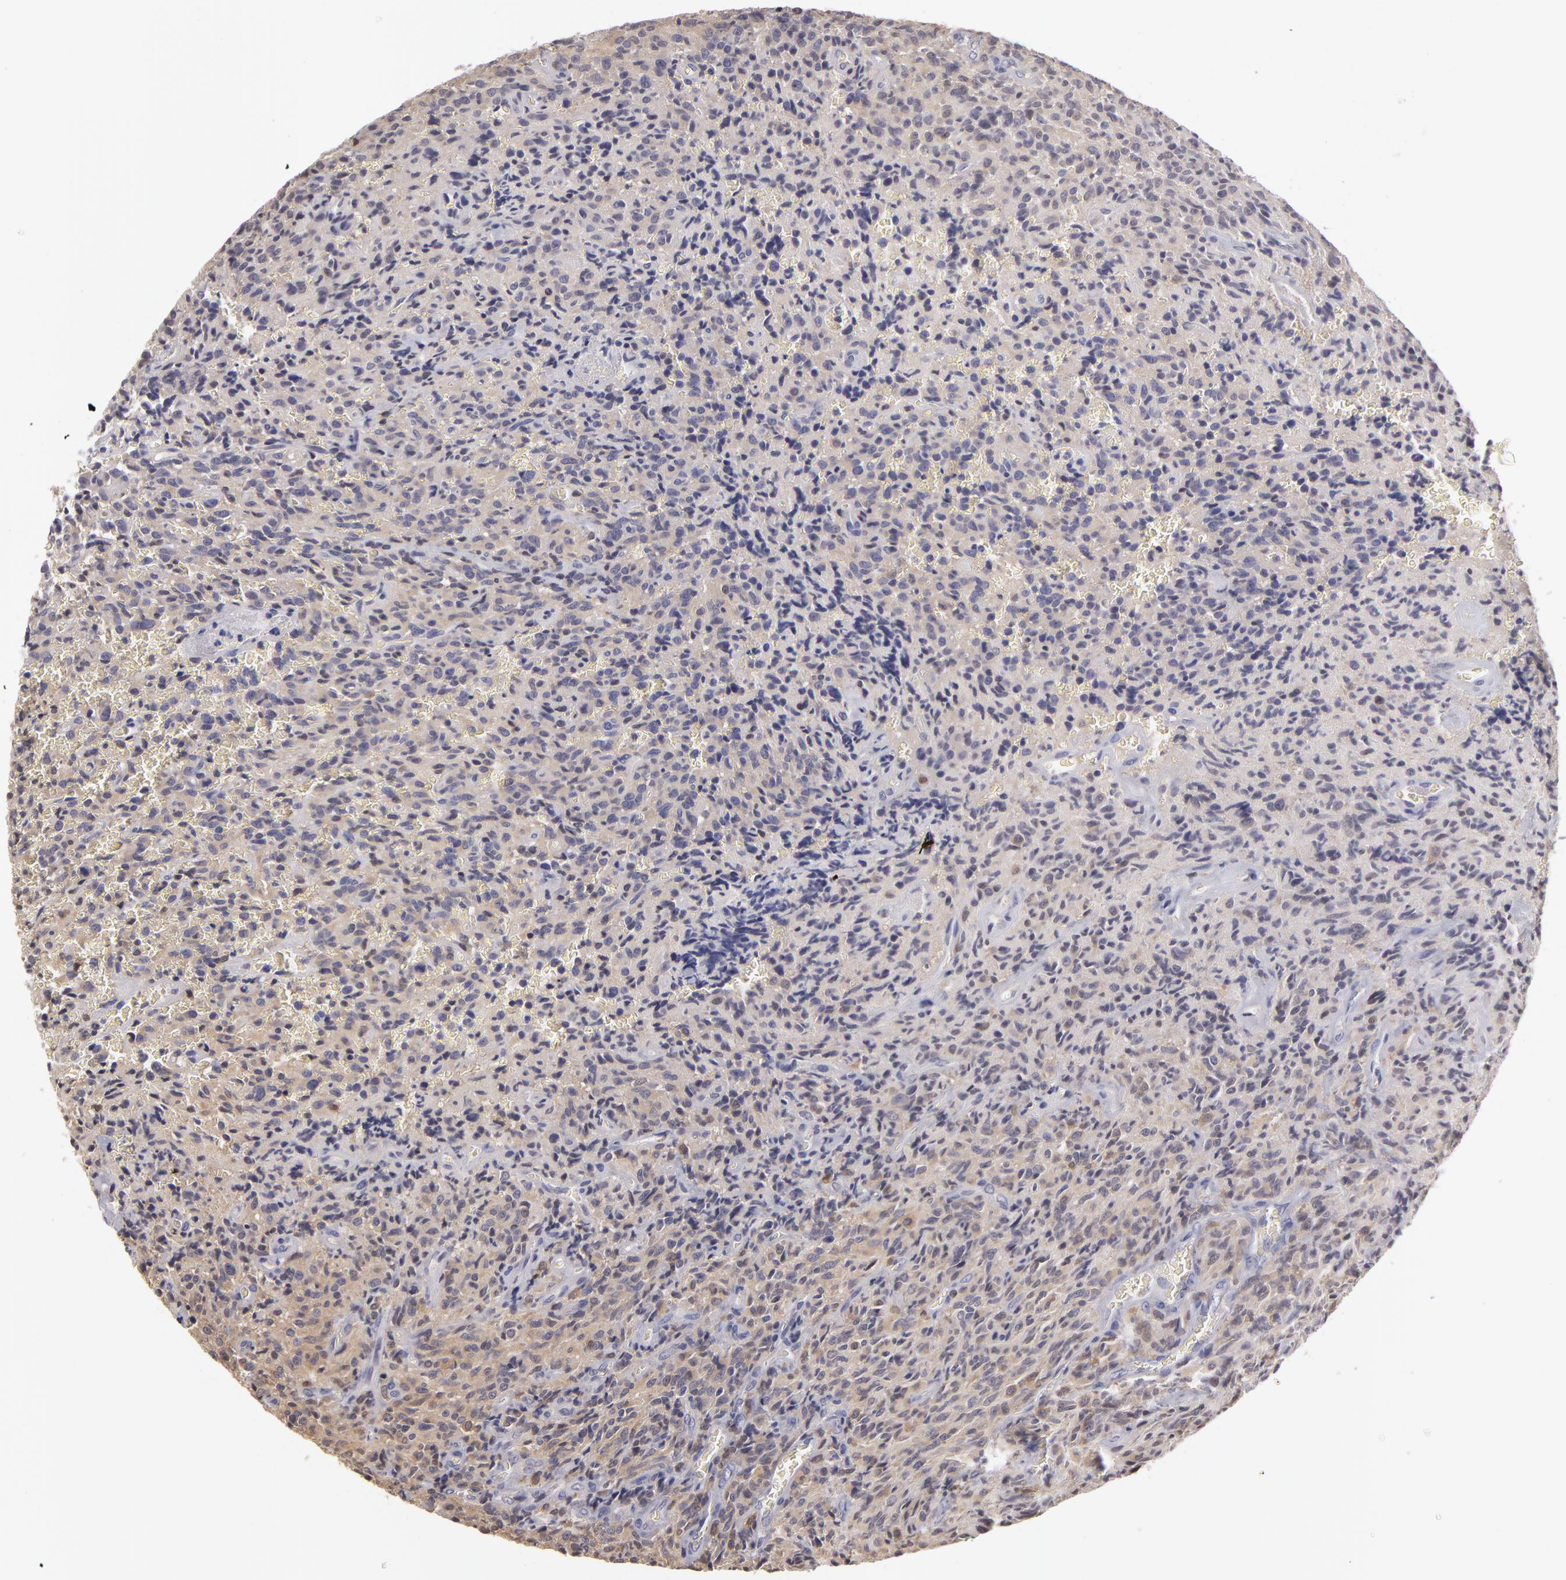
{"staining": {"intensity": "negative", "quantity": "none", "location": "none"}, "tissue": "glioma", "cell_type": "Tumor cells", "image_type": "cancer", "snomed": [{"axis": "morphology", "description": "Glioma, malignant, High grade"}, {"axis": "topography", "description": "Brain"}], "caption": "Tumor cells show no significant expression in glioma.", "gene": "GNPDA1", "patient": {"sex": "male", "age": 56}}